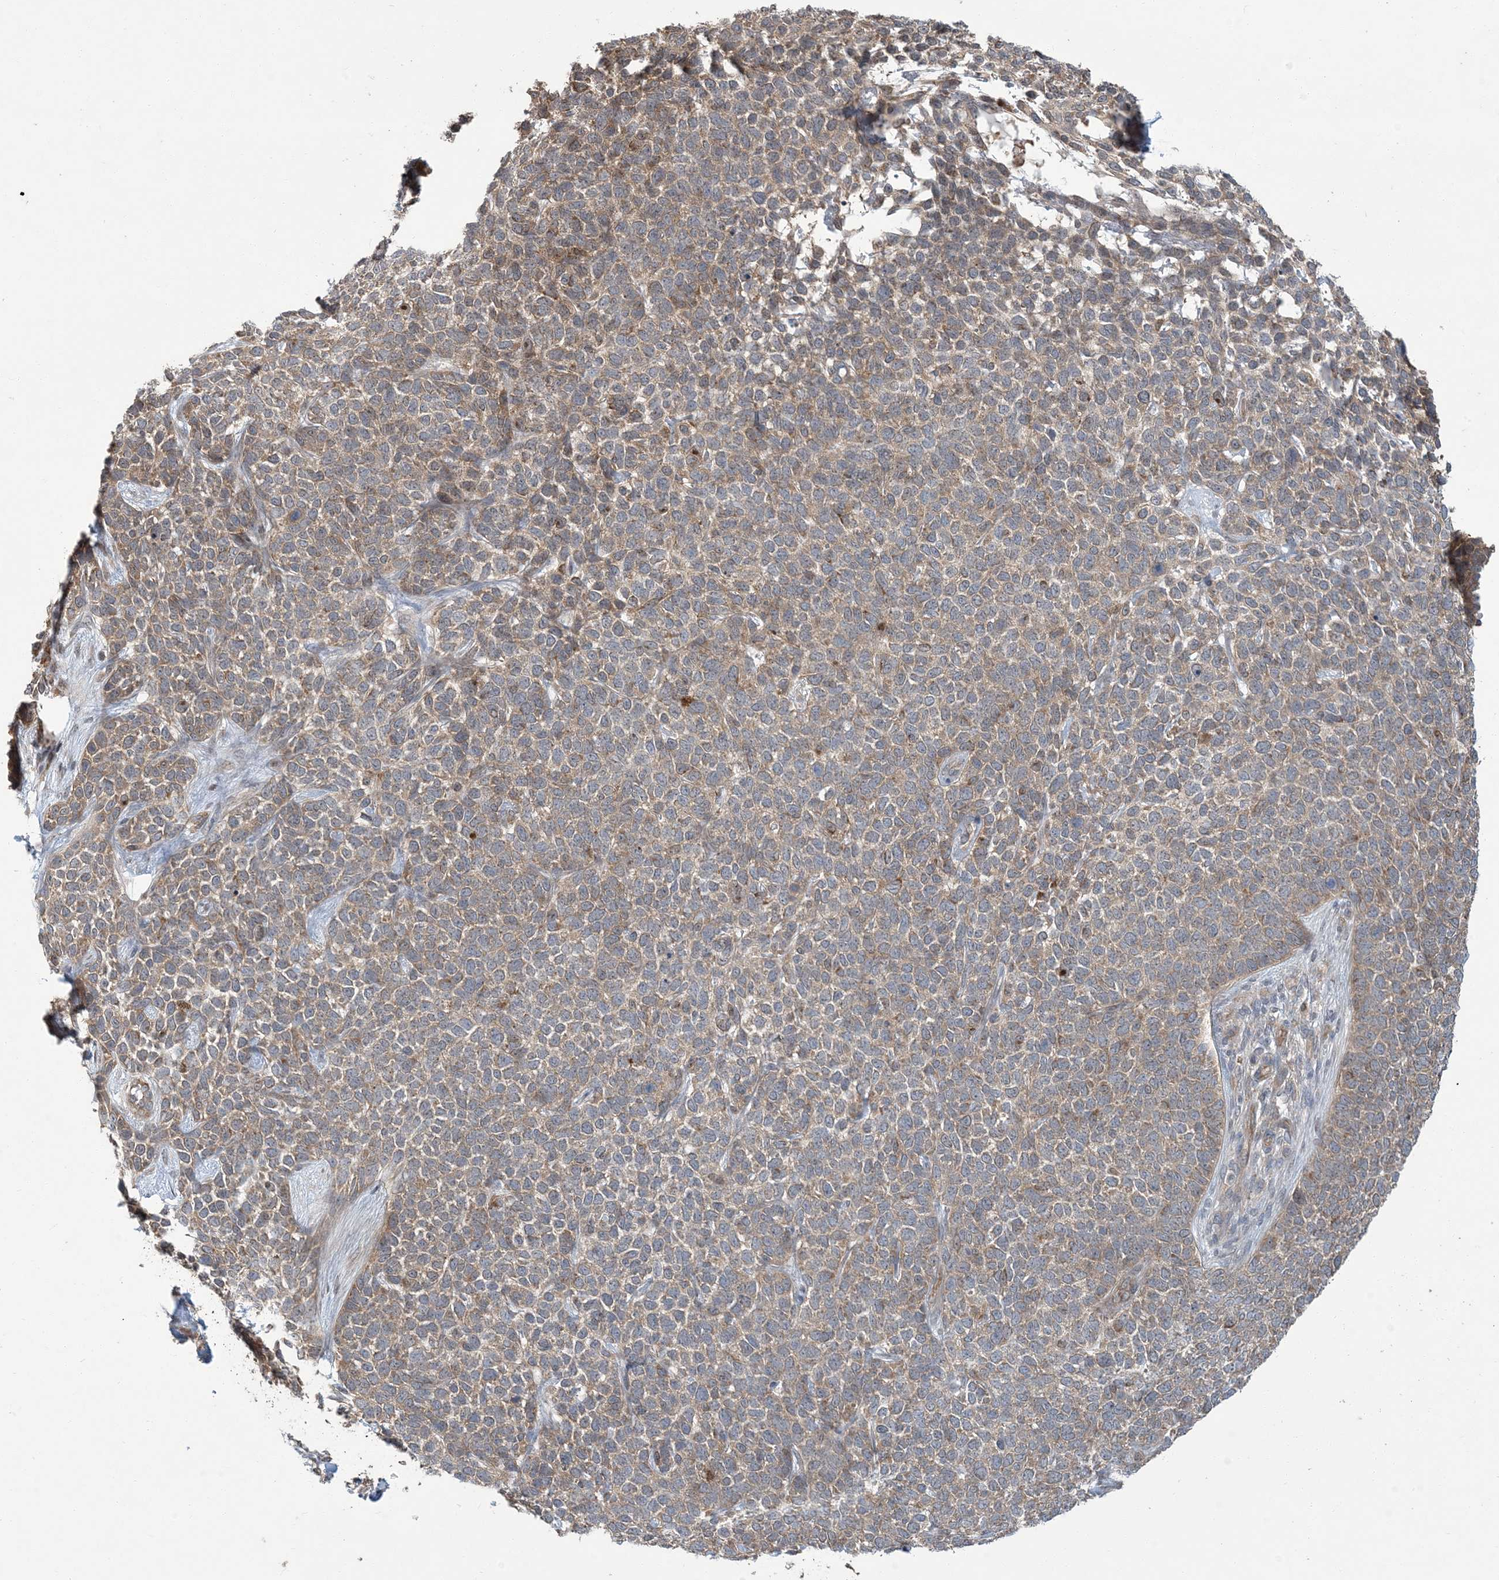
{"staining": {"intensity": "moderate", "quantity": ">75%", "location": "cytoplasmic/membranous"}, "tissue": "skin cancer", "cell_type": "Tumor cells", "image_type": "cancer", "snomed": [{"axis": "morphology", "description": "Basal cell carcinoma"}, {"axis": "topography", "description": "Skin"}], "caption": "High-magnification brightfield microscopy of skin cancer (basal cell carcinoma) stained with DAB (3,3'-diaminobenzidine) (brown) and counterstained with hematoxylin (blue). tumor cells exhibit moderate cytoplasmic/membranous expression is present in about>75% of cells.", "gene": "ERI2", "patient": {"sex": "female", "age": 84}}